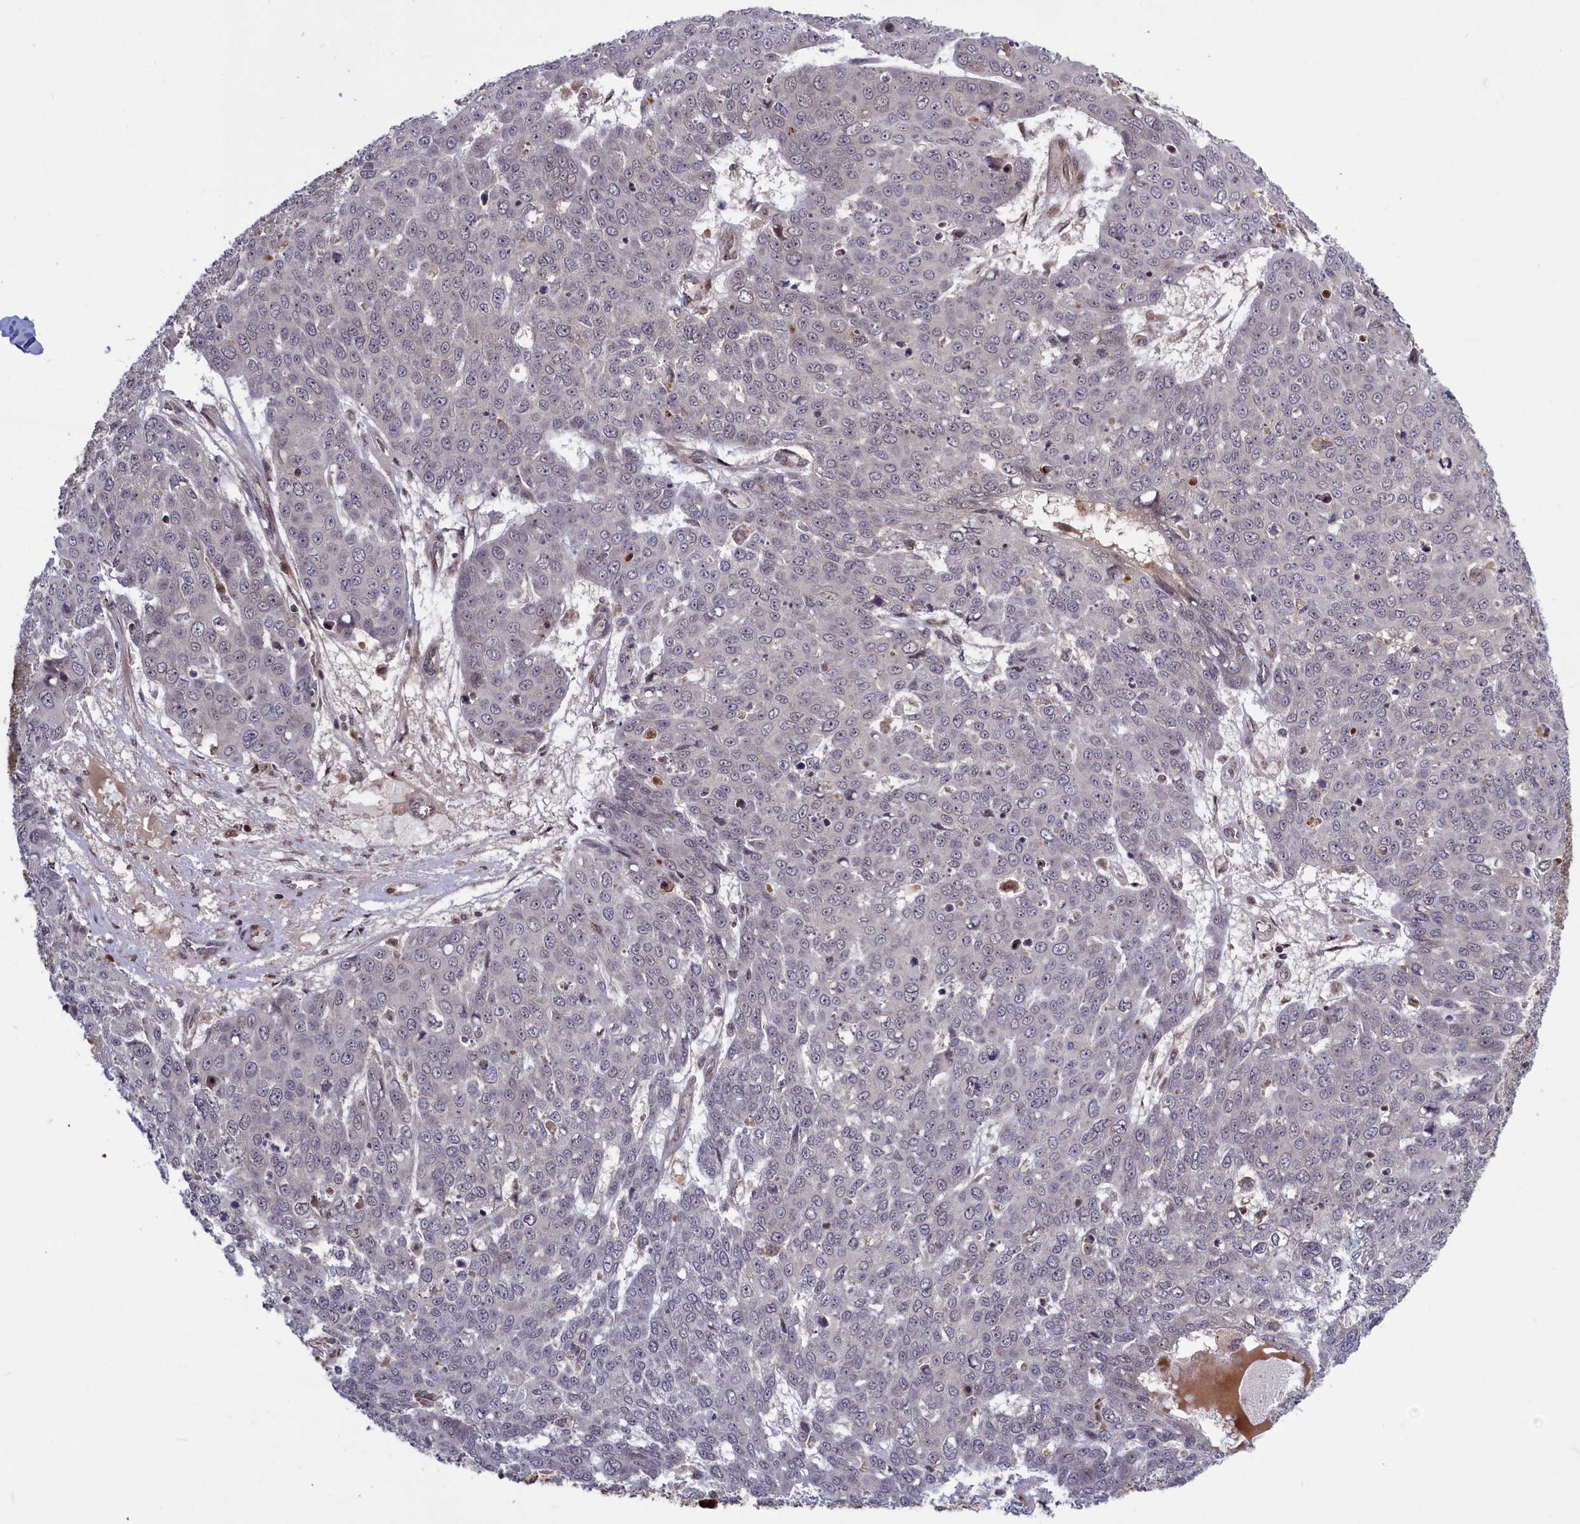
{"staining": {"intensity": "strong", "quantity": "<25%", "location": "cytoplasmic/membranous"}, "tissue": "skin cancer", "cell_type": "Tumor cells", "image_type": "cancer", "snomed": [{"axis": "morphology", "description": "Normal tissue, NOS"}, {"axis": "morphology", "description": "Squamous cell carcinoma, NOS"}, {"axis": "topography", "description": "Skin"}], "caption": "Approximately <25% of tumor cells in human skin cancer display strong cytoplasmic/membranous protein expression as visualized by brown immunohistochemical staining.", "gene": "PLA2G10", "patient": {"sex": "male", "age": 72}}